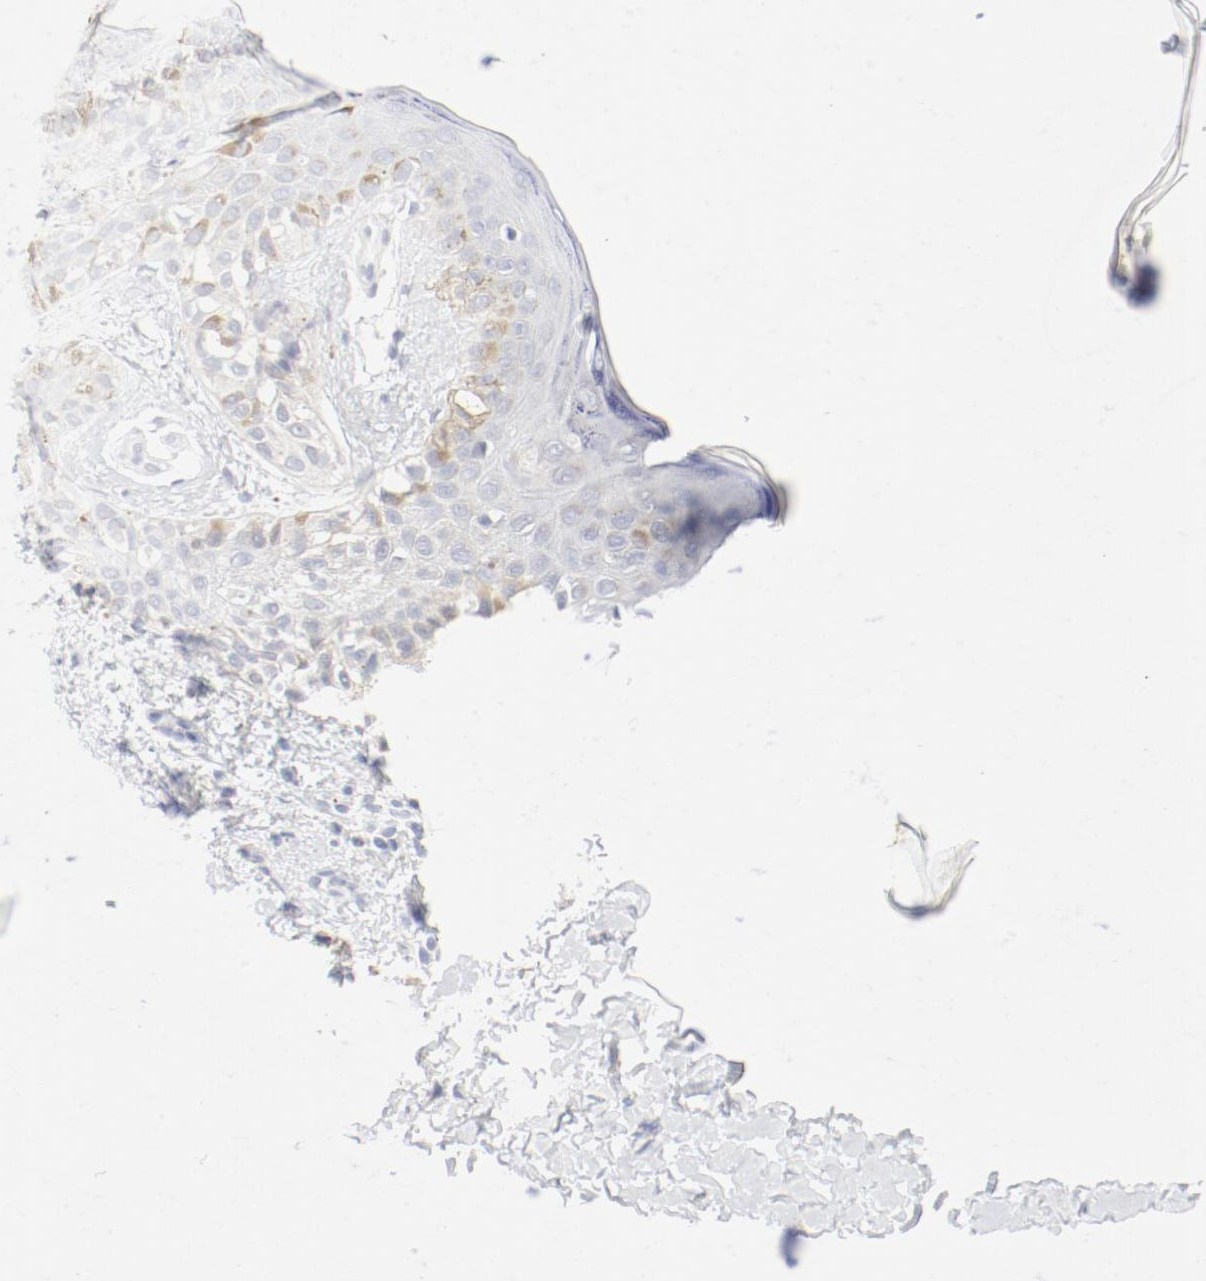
{"staining": {"intensity": "weak", "quantity": "<25%", "location": "cytoplasmic/membranous"}, "tissue": "melanoma", "cell_type": "Tumor cells", "image_type": "cancer", "snomed": [{"axis": "morphology", "description": "Normal tissue, NOS"}, {"axis": "morphology", "description": "Malignant melanoma, NOS"}, {"axis": "topography", "description": "Skin"}], "caption": "A high-resolution histopathology image shows immunohistochemistry staining of melanoma, which shows no significant staining in tumor cells. Nuclei are stained in blue.", "gene": "PGM1", "patient": {"sex": "male", "age": 83}}